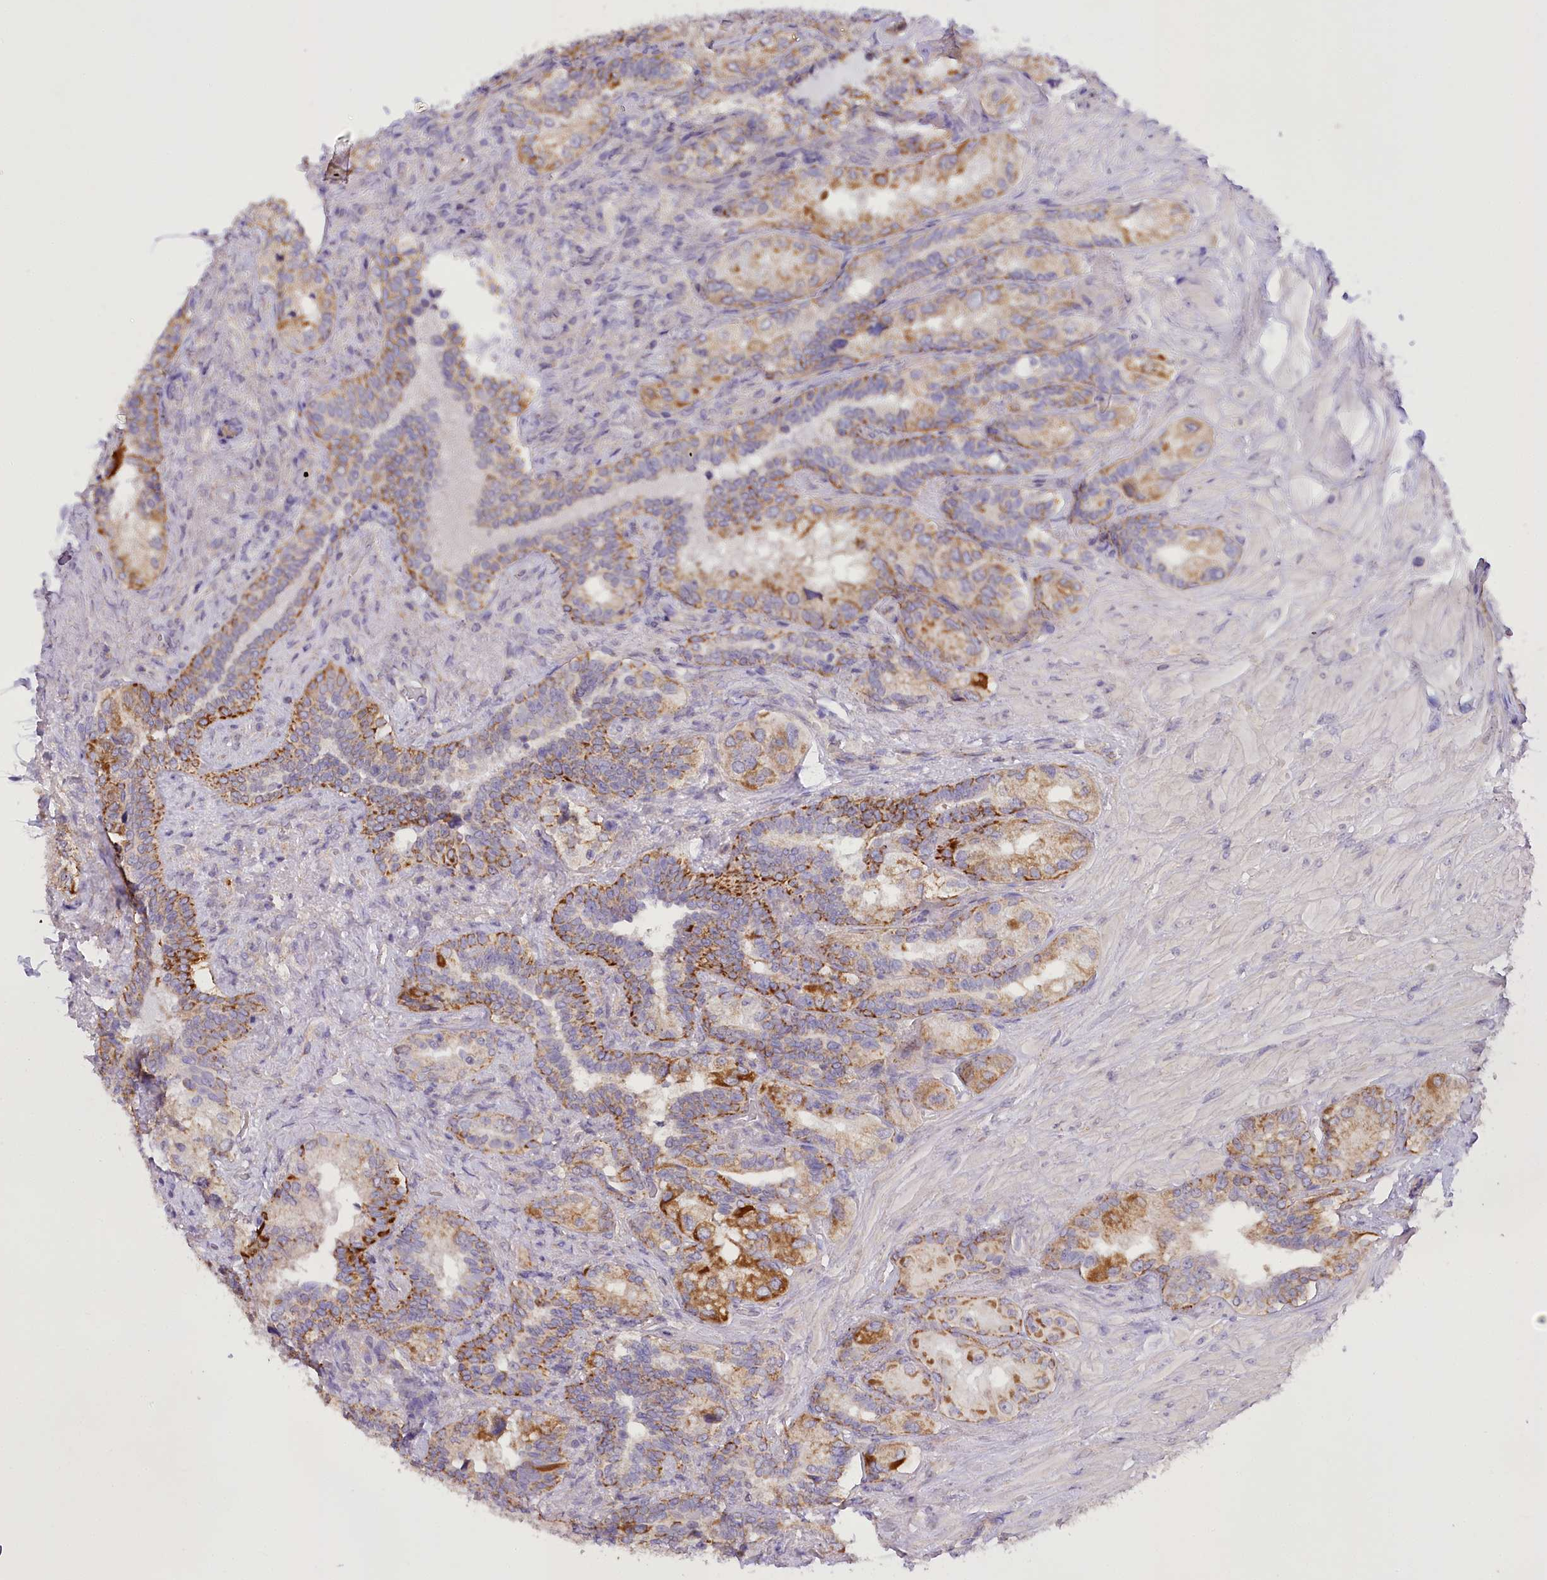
{"staining": {"intensity": "moderate", "quantity": ">75%", "location": "cytoplasmic/membranous"}, "tissue": "seminal vesicle", "cell_type": "Glandular cells", "image_type": "normal", "snomed": [{"axis": "morphology", "description": "Normal tissue, NOS"}, {"axis": "topography", "description": "Seminal veicle"}, {"axis": "topography", "description": "Peripheral nerve tissue"}], "caption": "Approximately >75% of glandular cells in benign human seminal vesicle demonstrate moderate cytoplasmic/membranous protein staining as visualized by brown immunohistochemical staining.", "gene": "DCUN1D1", "patient": {"sex": "male", "age": 67}}